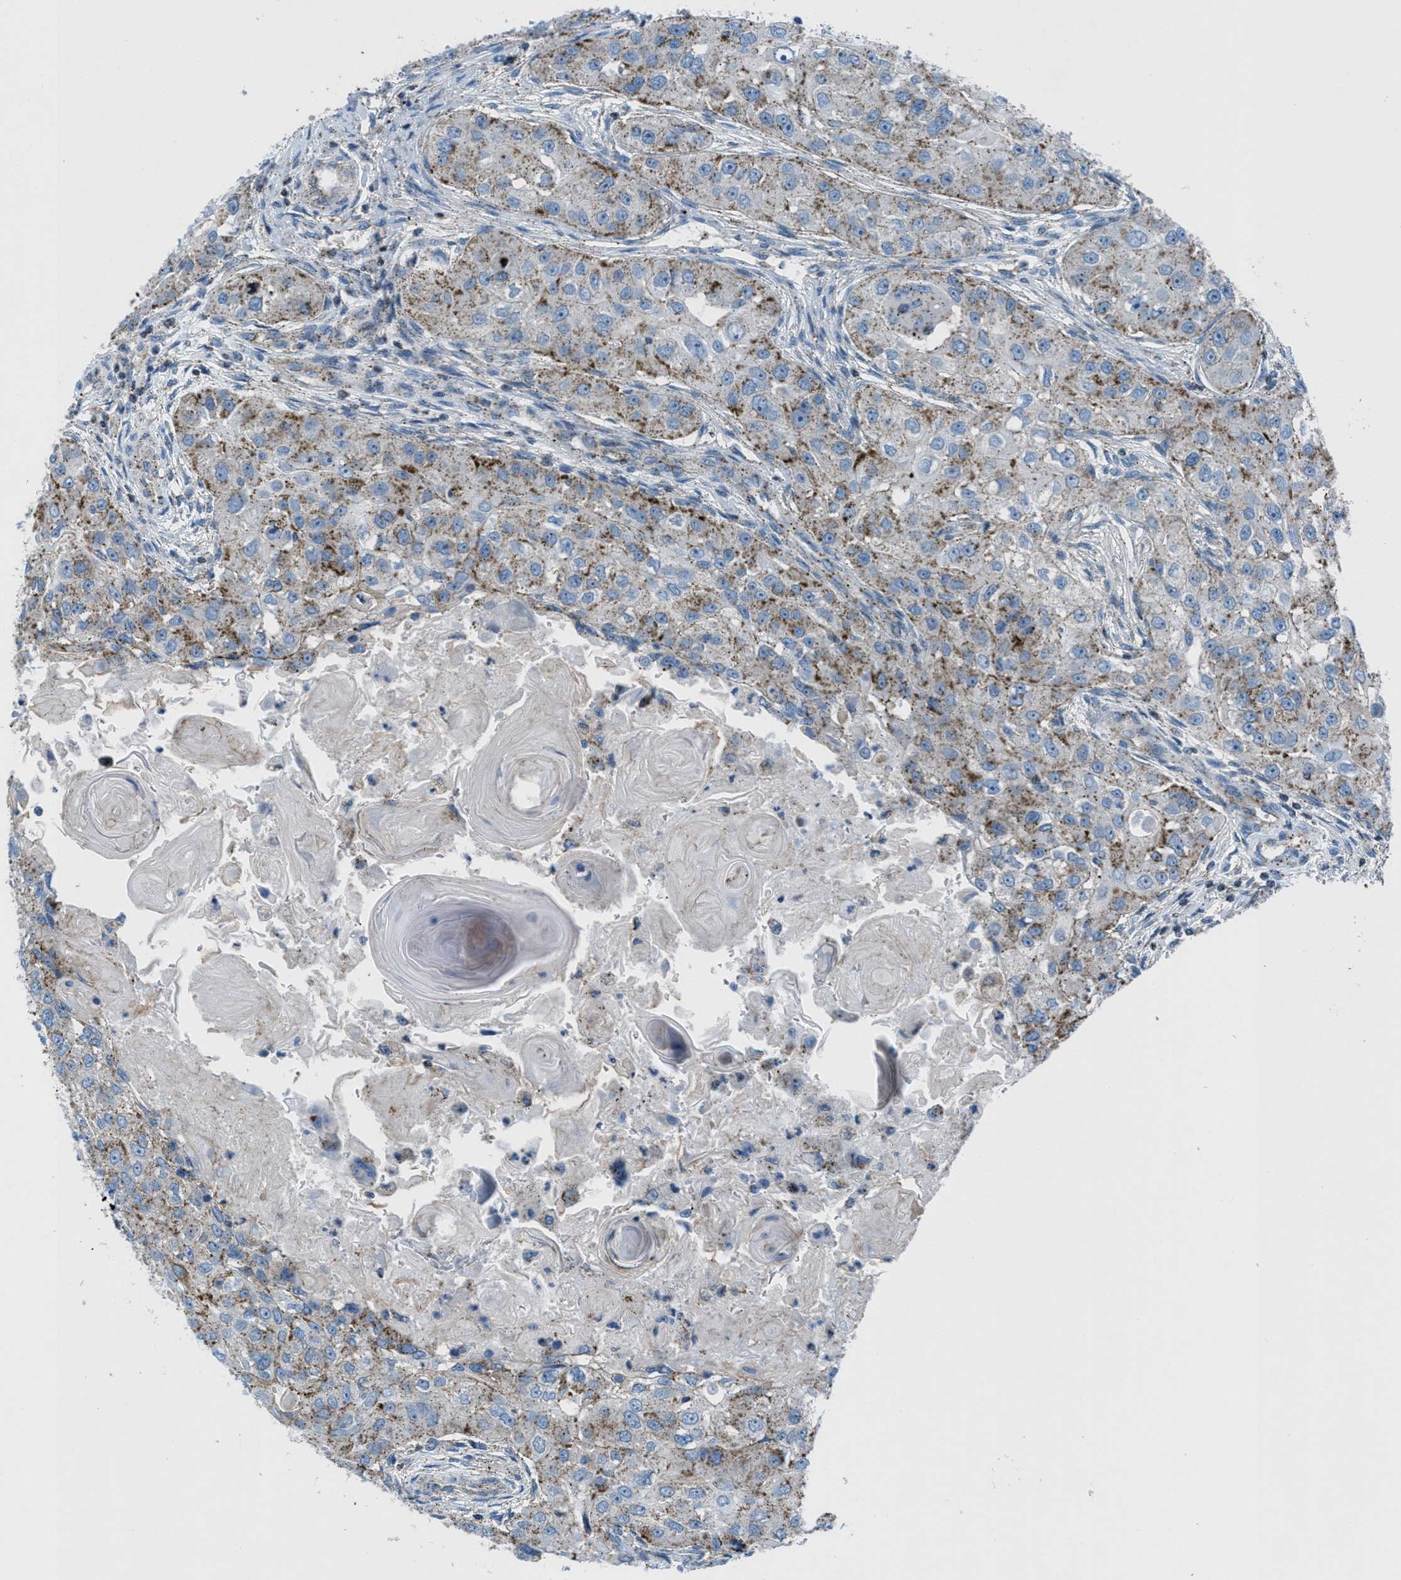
{"staining": {"intensity": "moderate", "quantity": ">75%", "location": "cytoplasmic/membranous"}, "tissue": "head and neck cancer", "cell_type": "Tumor cells", "image_type": "cancer", "snomed": [{"axis": "morphology", "description": "Normal tissue, NOS"}, {"axis": "morphology", "description": "Squamous cell carcinoma, NOS"}, {"axis": "topography", "description": "Skeletal muscle"}, {"axis": "topography", "description": "Head-Neck"}], "caption": "An immunohistochemistry micrograph of neoplastic tissue is shown. Protein staining in brown labels moderate cytoplasmic/membranous positivity in head and neck cancer (squamous cell carcinoma) within tumor cells. The protein of interest is shown in brown color, while the nuclei are stained blue.", "gene": "MFSD13A", "patient": {"sex": "male", "age": 51}}